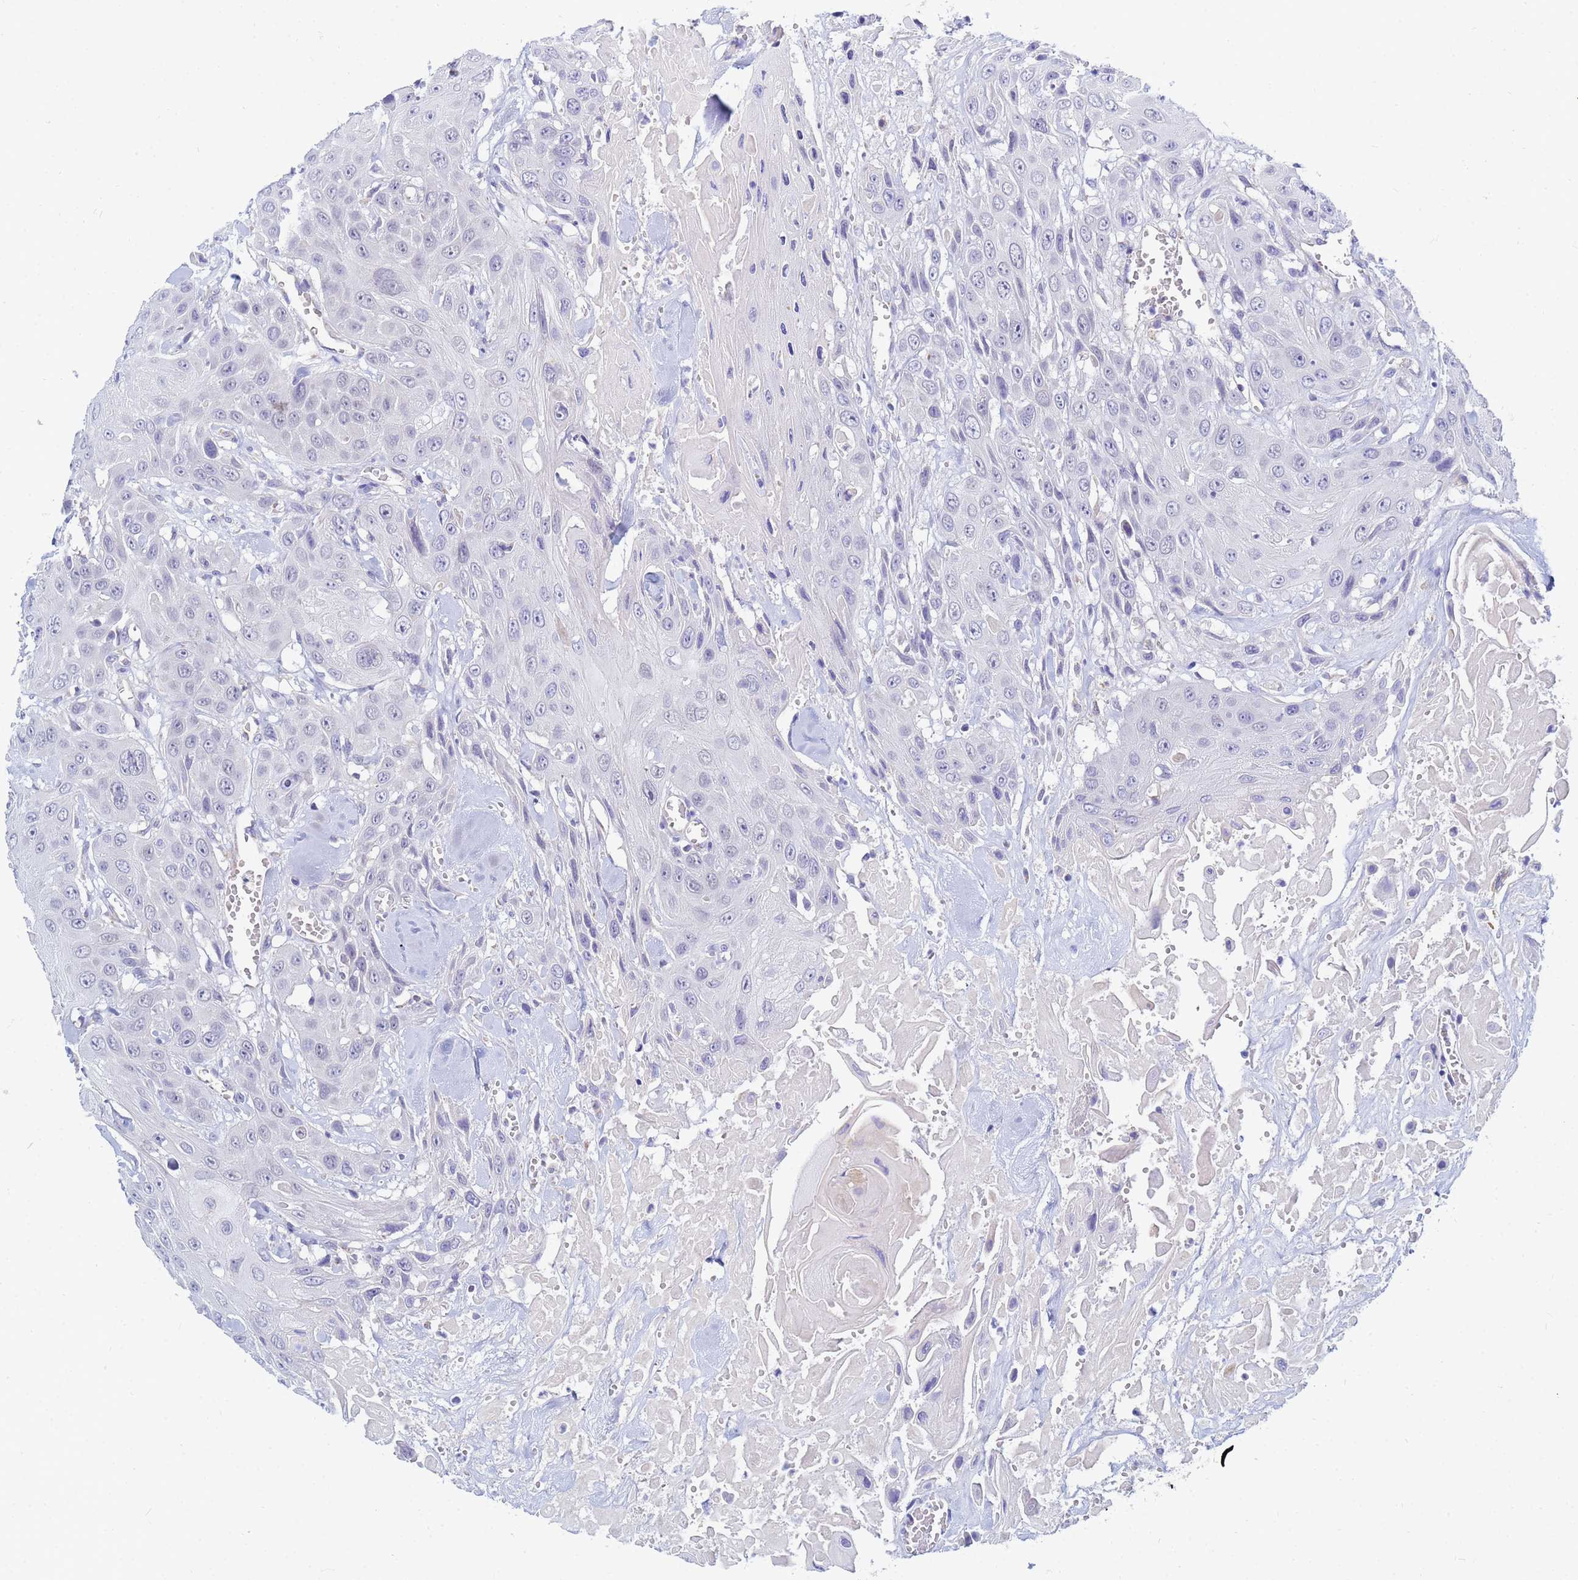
{"staining": {"intensity": "negative", "quantity": "none", "location": "none"}, "tissue": "head and neck cancer", "cell_type": "Tumor cells", "image_type": "cancer", "snomed": [{"axis": "morphology", "description": "Squamous cell carcinoma, NOS"}, {"axis": "topography", "description": "Head-Neck"}], "caption": "A high-resolution image shows IHC staining of head and neck cancer (squamous cell carcinoma), which reveals no significant staining in tumor cells.", "gene": "SDR39U1", "patient": {"sex": "male", "age": 81}}